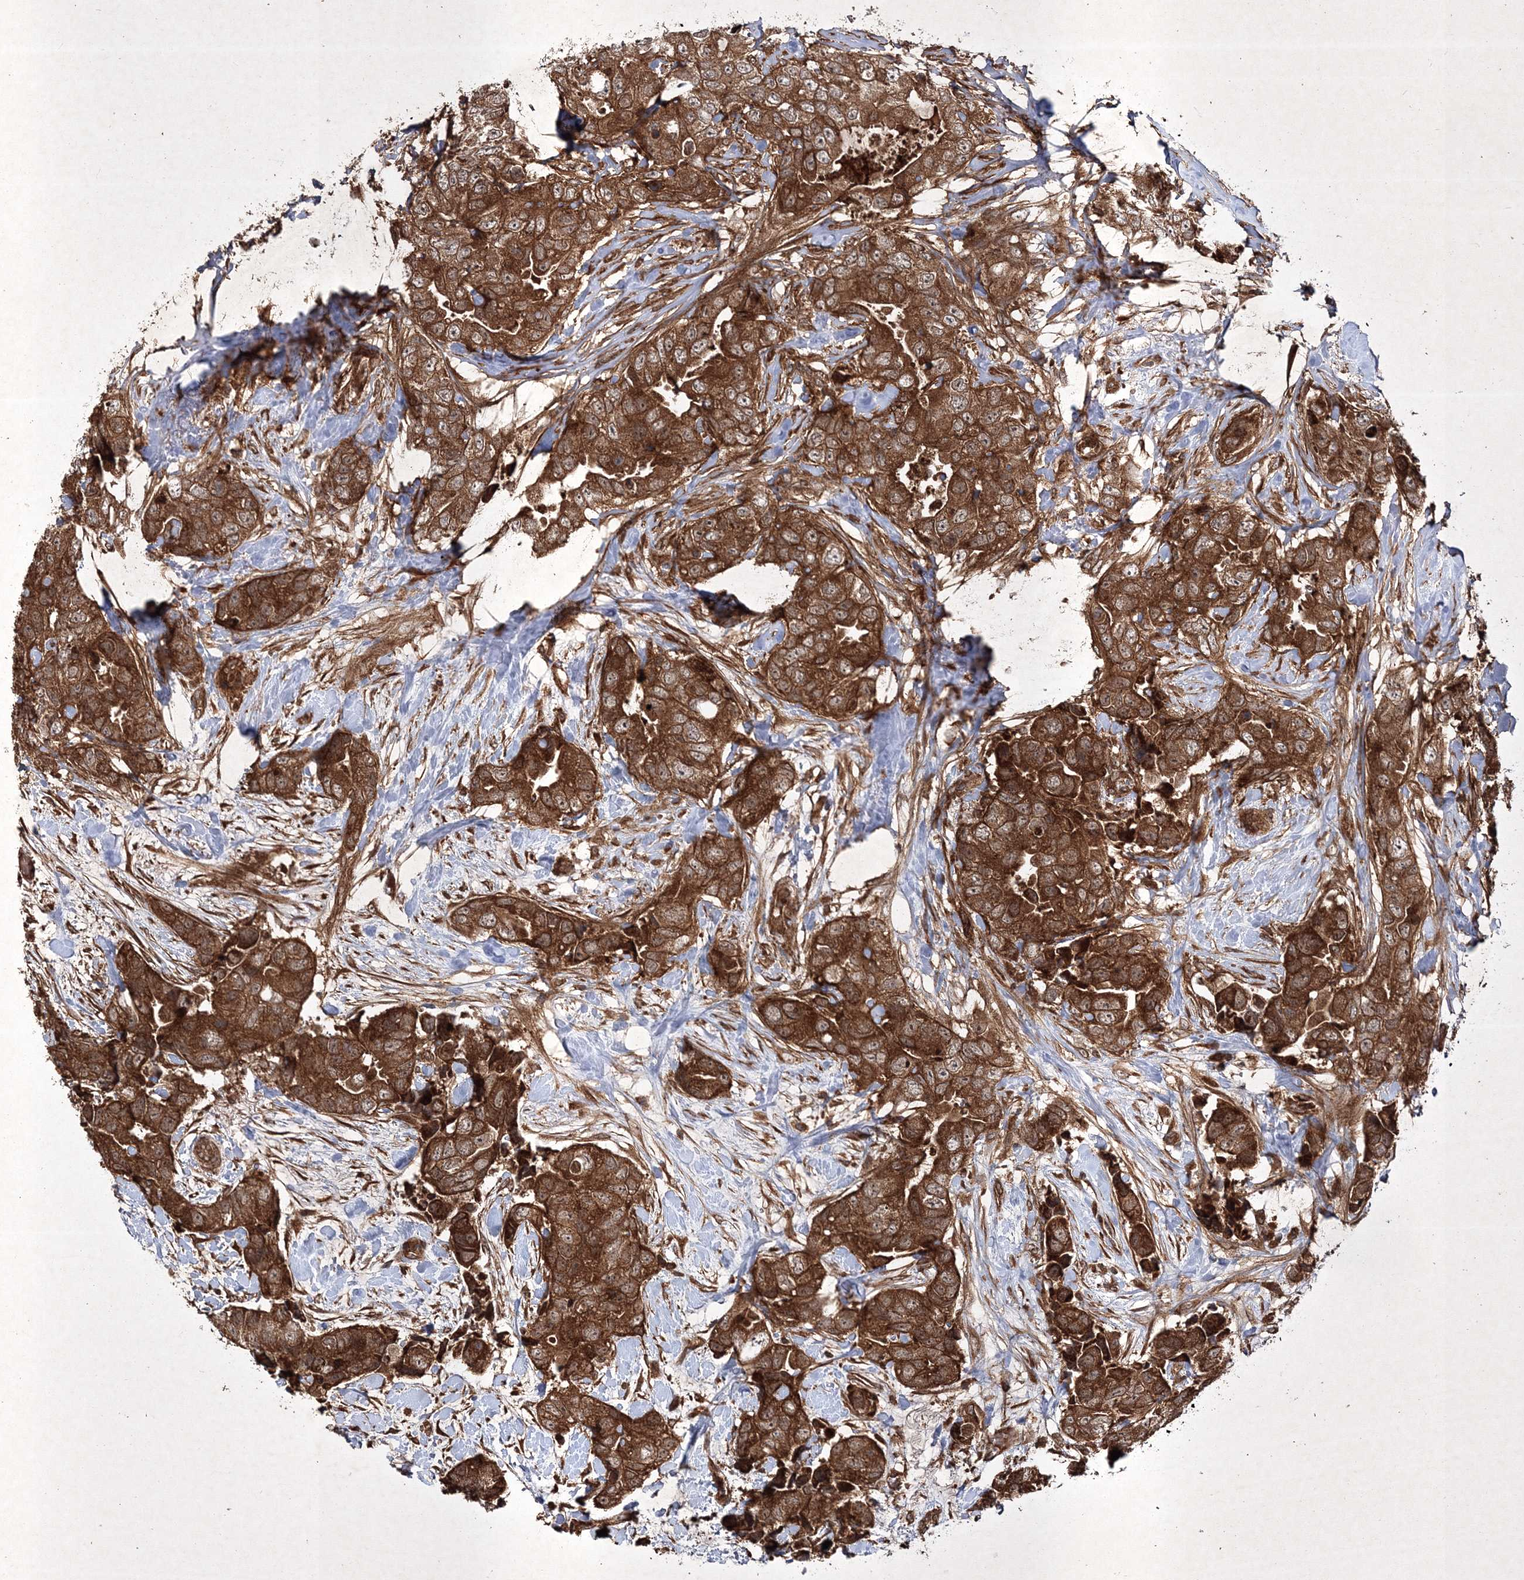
{"staining": {"intensity": "strong", "quantity": ">75%", "location": "cytoplasmic/membranous"}, "tissue": "breast cancer", "cell_type": "Tumor cells", "image_type": "cancer", "snomed": [{"axis": "morphology", "description": "Duct carcinoma"}, {"axis": "topography", "description": "Breast"}], "caption": "Protein analysis of breast cancer (infiltrating ductal carcinoma) tissue reveals strong cytoplasmic/membranous expression in approximately >75% of tumor cells.", "gene": "DNAJC13", "patient": {"sex": "female", "age": 62}}